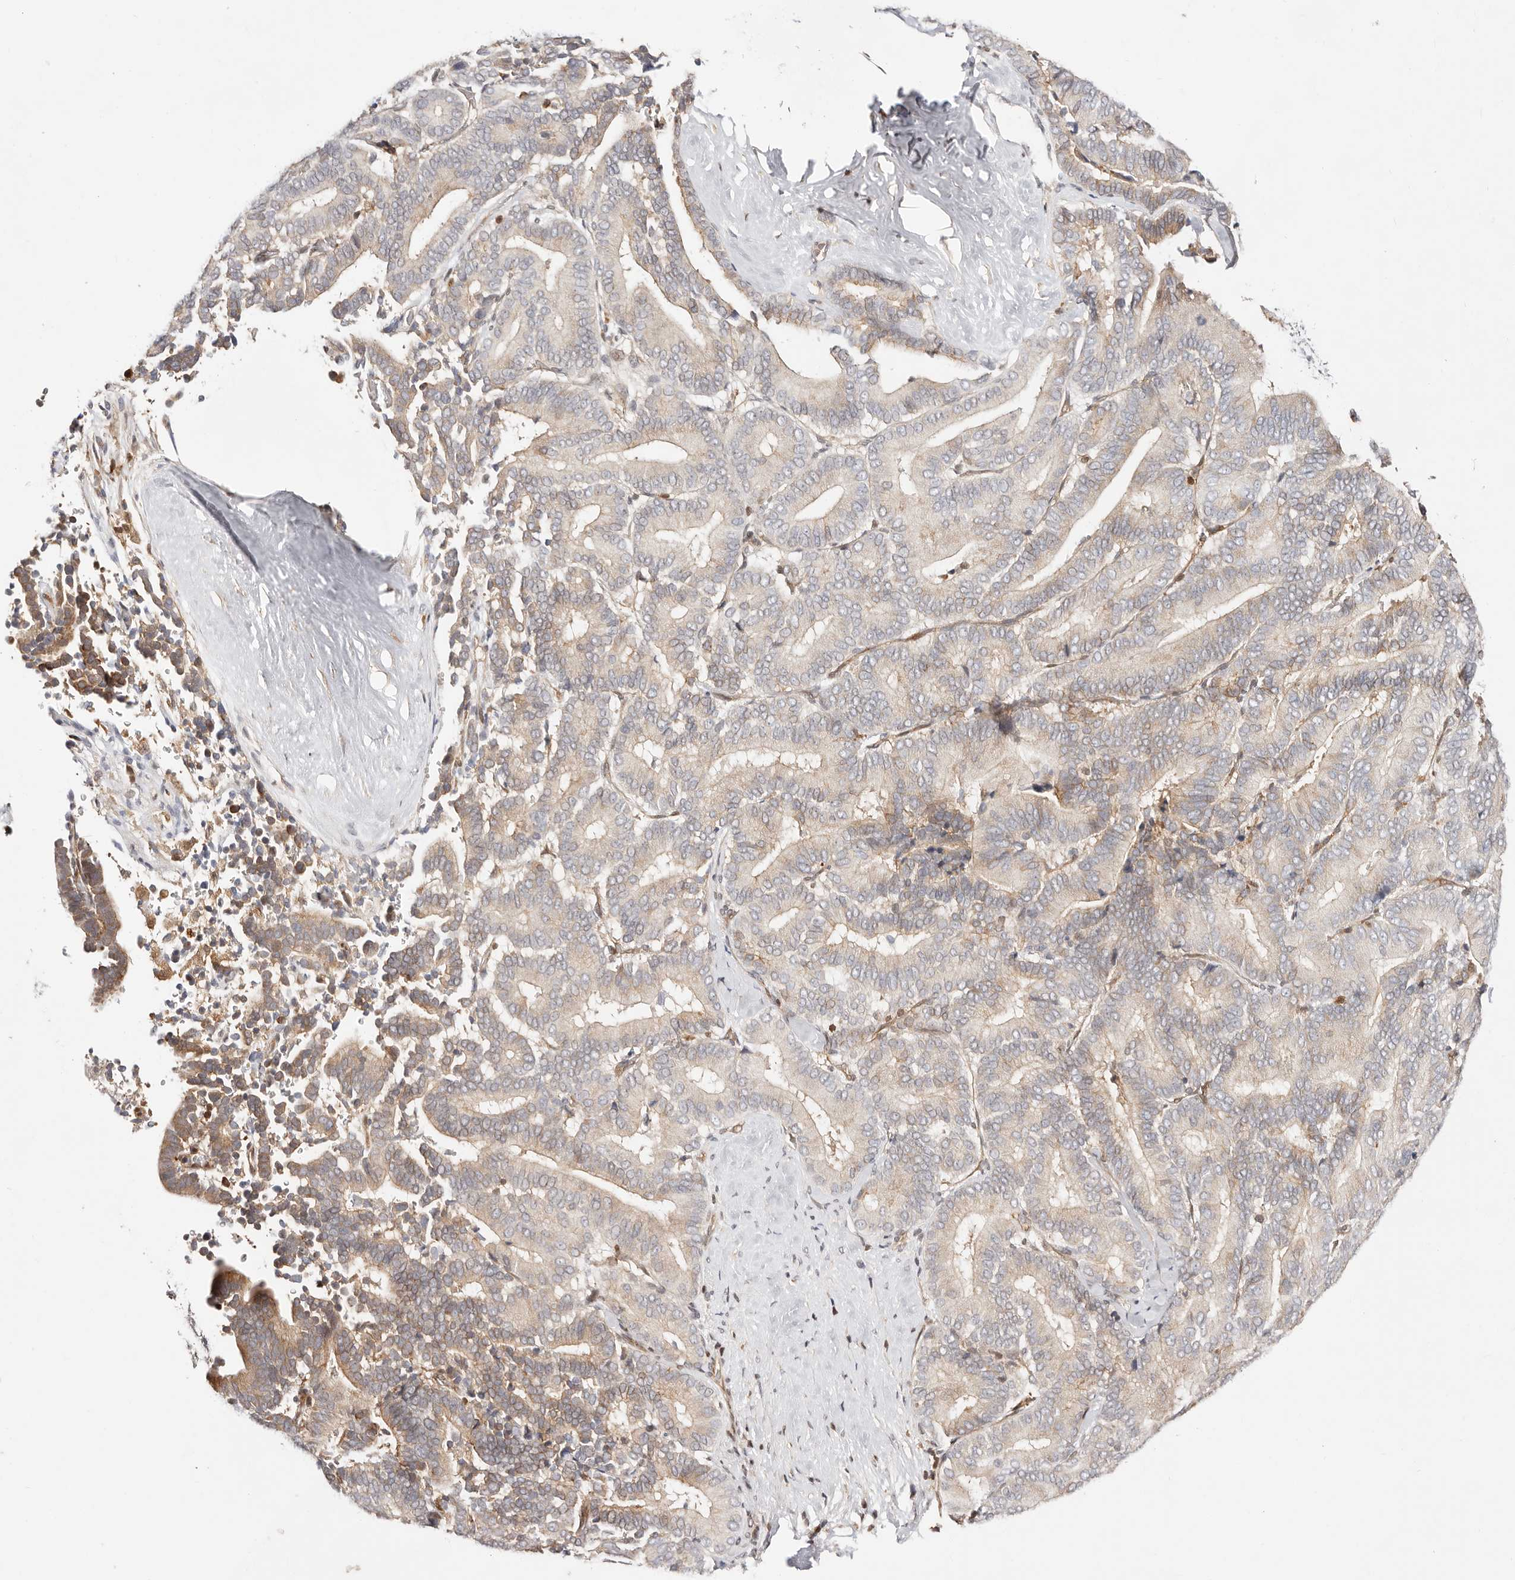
{"staining": {"intensity": "moderate", "quantity": "<25%", "location": "cytoplasmic/membranous"}, "tissue": "liver cancer", "cell_type": "Tumor cells", "image_type": "cancer", "snomed": [{"axis": "morphology", "description": "Cholangiocarcinoma"}, {"axis": "topography", "description": "Liver"}], "caption": "The image exhibits immunohistochemical staining of cholangiocarcinoma (liver). There is moderate cytoplasmic/membranous expression is present in approximately <25% of tumor cells.", "gene": "STAT5A", "patient": {"sex": "female", "age": 75}}